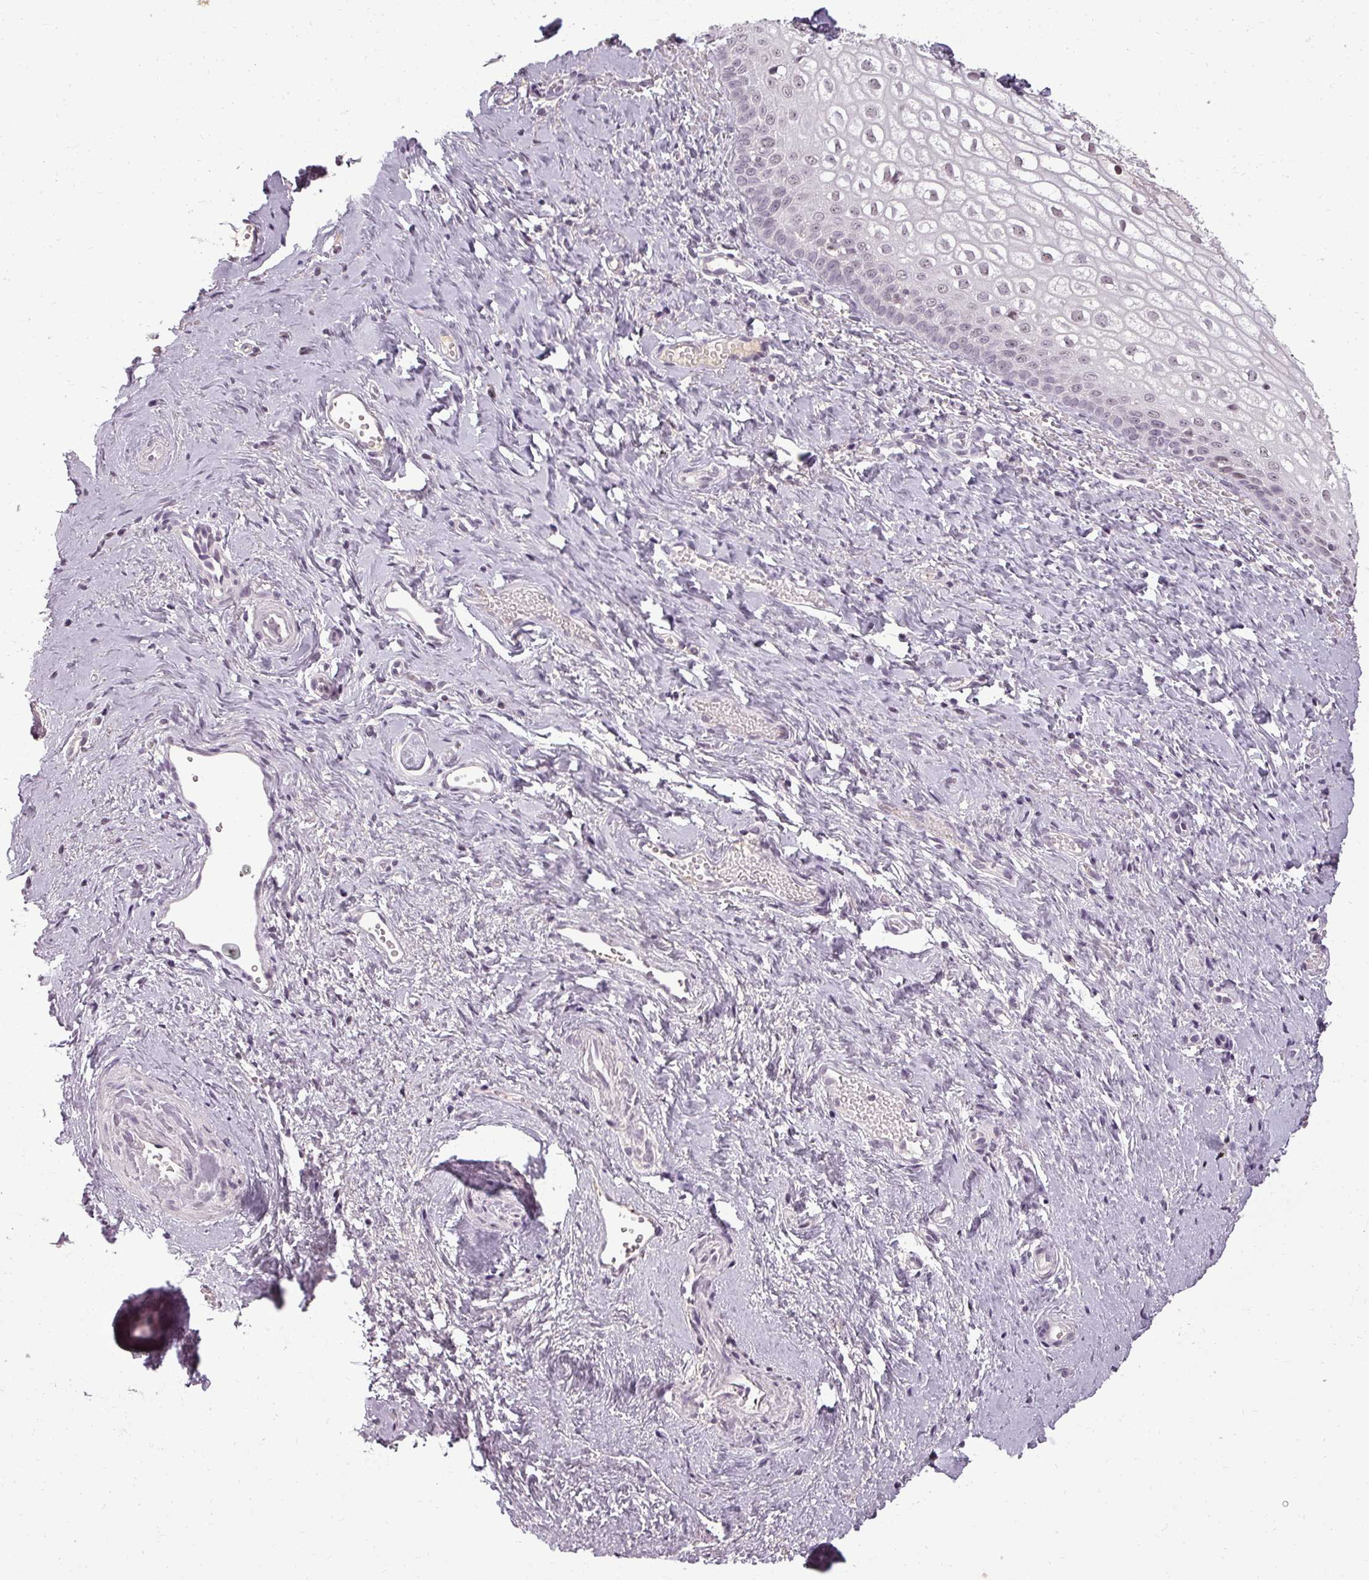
{"staining": {"intensity": "moderate", "quantity": "<25%", "location": "nuclear"}, "tissue": "vagina", "cell_type": "Squamous epithelial cells", "image_type": "normal", "snomed": [{"axis": "morphology", "description": "Normal tissue, NOS"}, {"axis": "topography", "description": "Vagina"}], "caption": "The immunohistochemical stain highlights moderate nuclear positivity in squamous epithelial cells of normal vagina. (Stains: DAB in brown, nuclei in blue, Microscopy: brightfield microscopy at high magnification).", "gene": "BCAS3", "patient": {"sex": "female", "age": 59}}